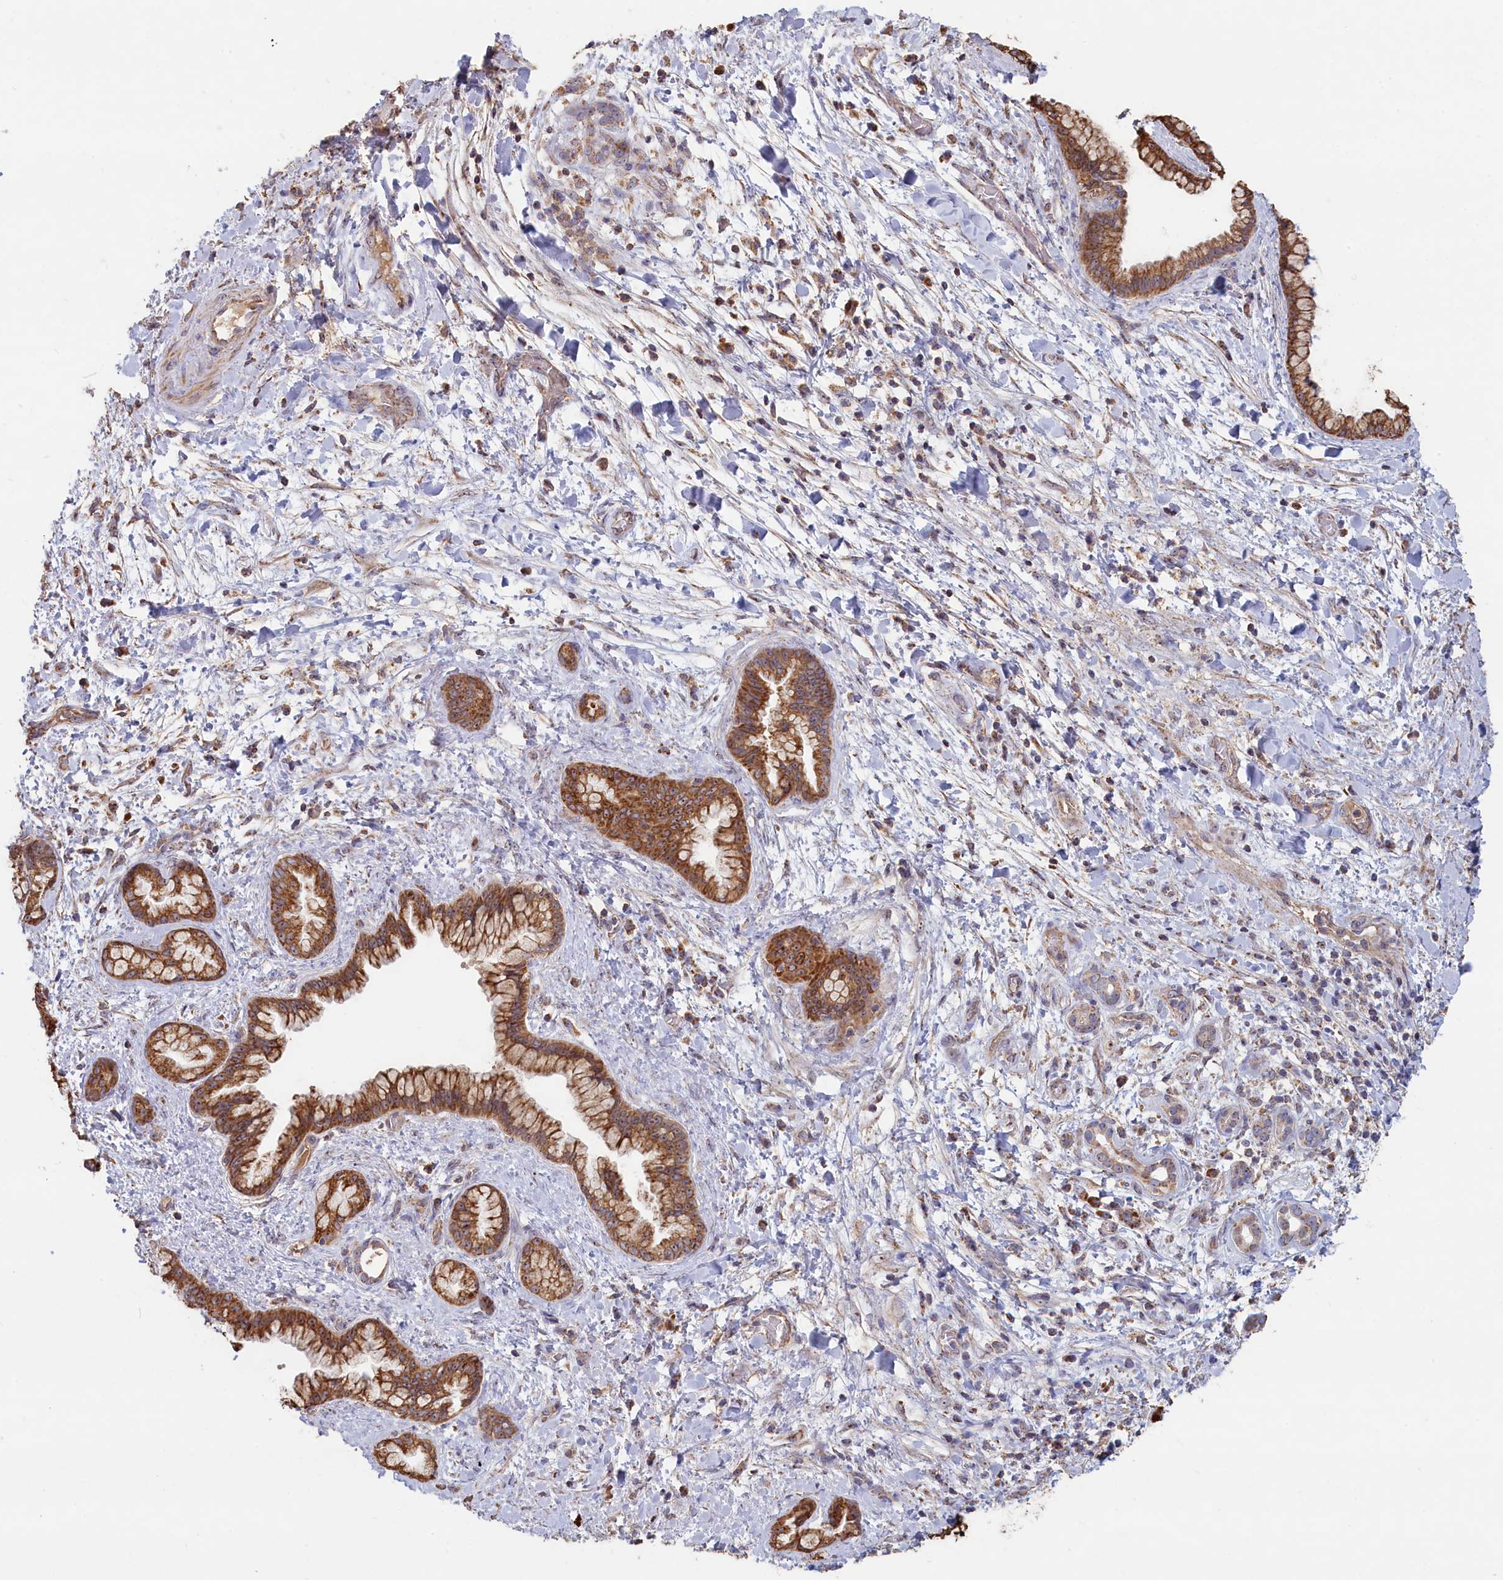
{"staining": {"intensity": "moderate", "quantity": ">75%", "location": "cytoplasmic/membranous,nuclear"}, "tissue": "pancreatic cancer", "cell_type": "Tumor cells", "image_type": "cancer", "snomed": [{"axis": "morphology", "description": "Adenocarcinoma, NOS"}, {"axis": "topography", "description": "Pancreas"}], "caption": "The immunohistochemical stain highlights moderate cytoplasmic/membranous and nuclear staining in tumor cells of pancreatic adenocarcinoma tissue. (DAB IHC, brown staining for protein, blue staining for nuclei).", "gene": "ZNF816", "patient": {"sex": "female", "age": 78}}